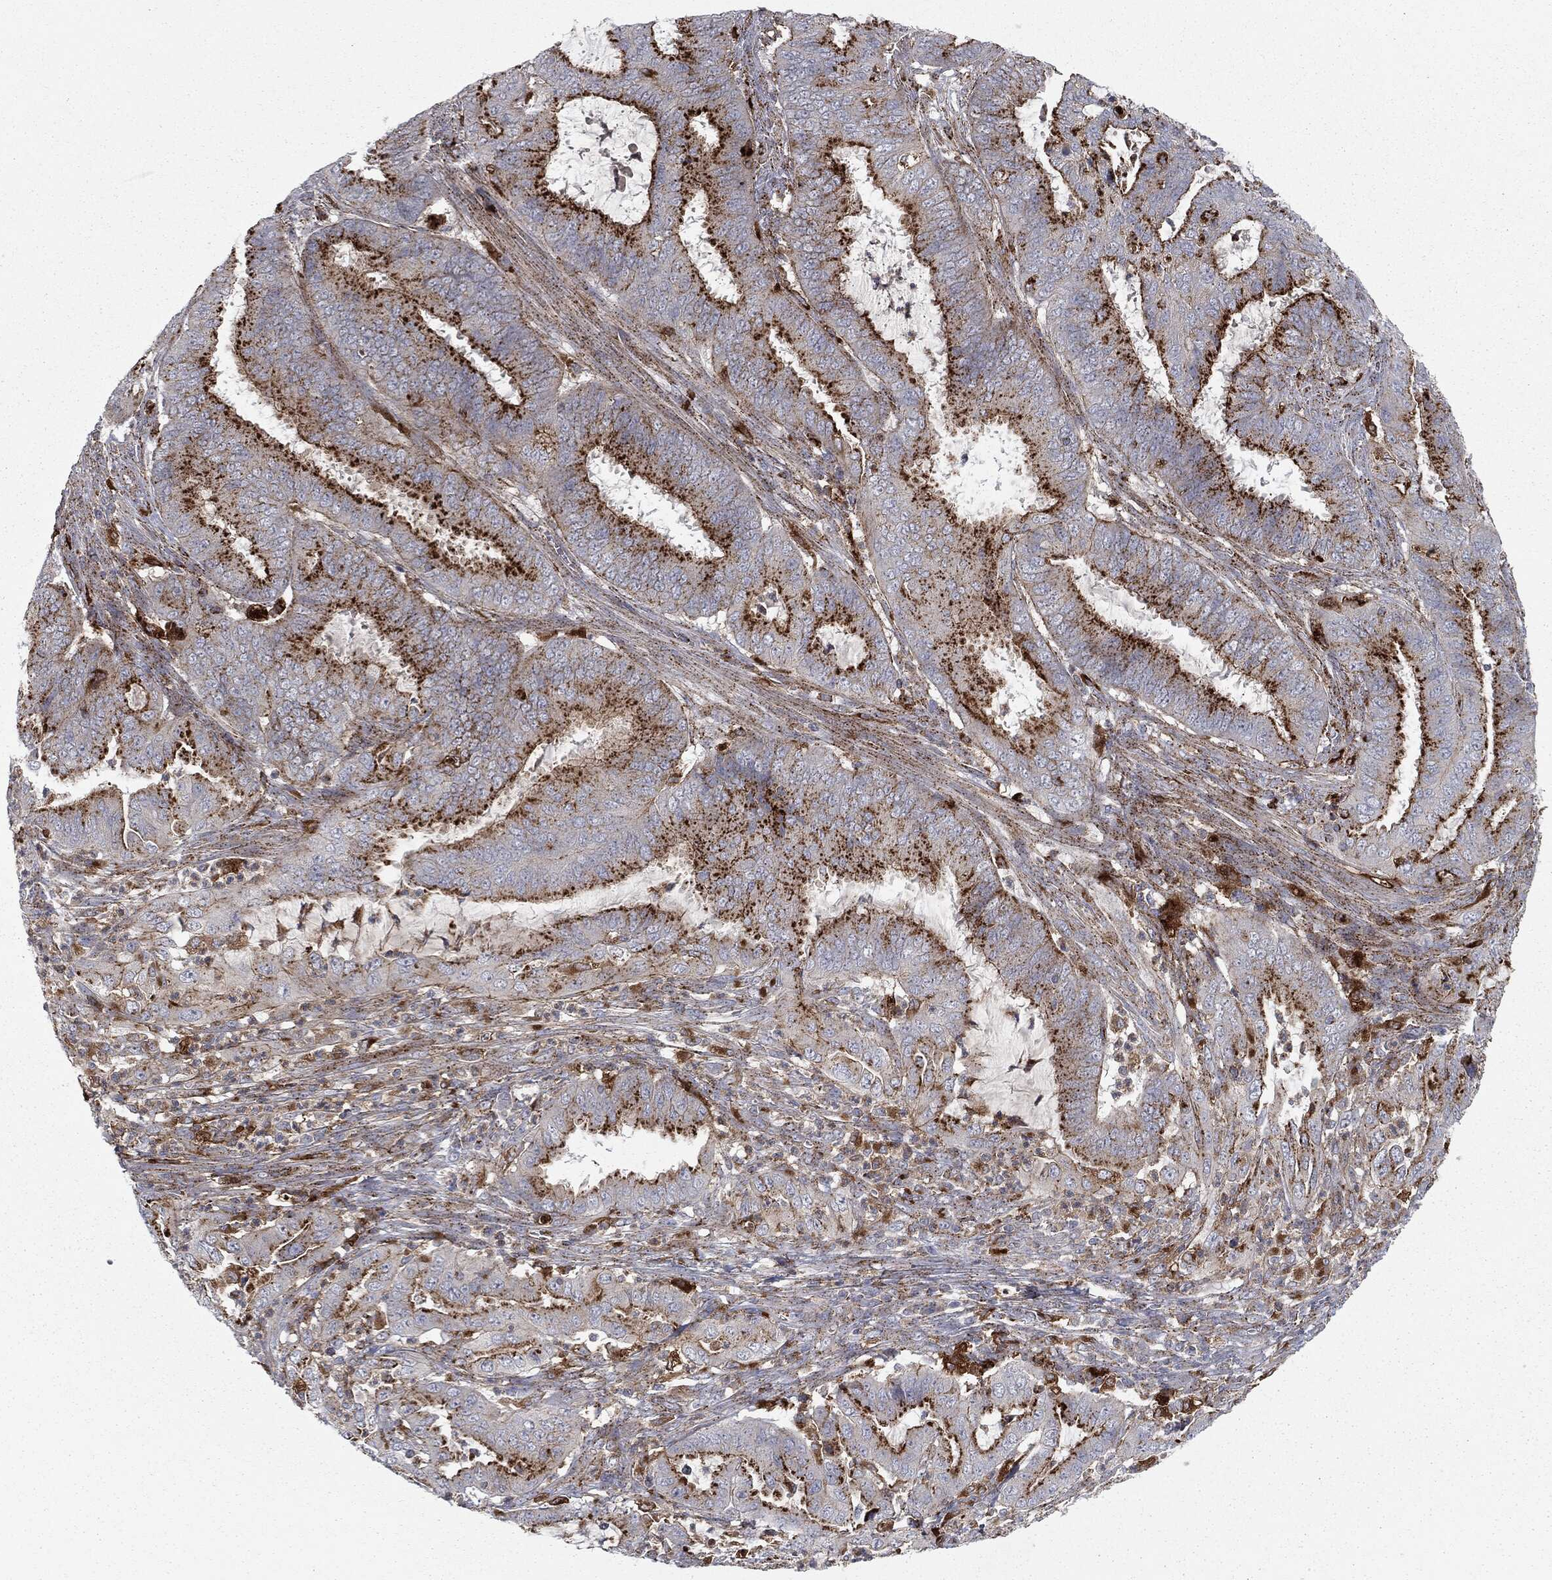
{"staining": {"intensity": "strong", "quantity": "25%-75%", "location": "cytoplasmic/membranous"}, "tissue": "endometrial cancer", "cell_type": "Tumor cells", "image_type": "cancer", "snomed": [{"axis": "morphology", "description": "Adenocarcinoma, NOS"}, {"axis": "topography", "description": "Endometrium"}], "caption": "Protein expression analysis of endometrial cancer (adenocarcinoma) exhibits strong cytoplasmic/membranous expression in about 25%-75% of tumor cells.", "gene": "CTSA", "patient": {"sex": "female", "age": 51}}